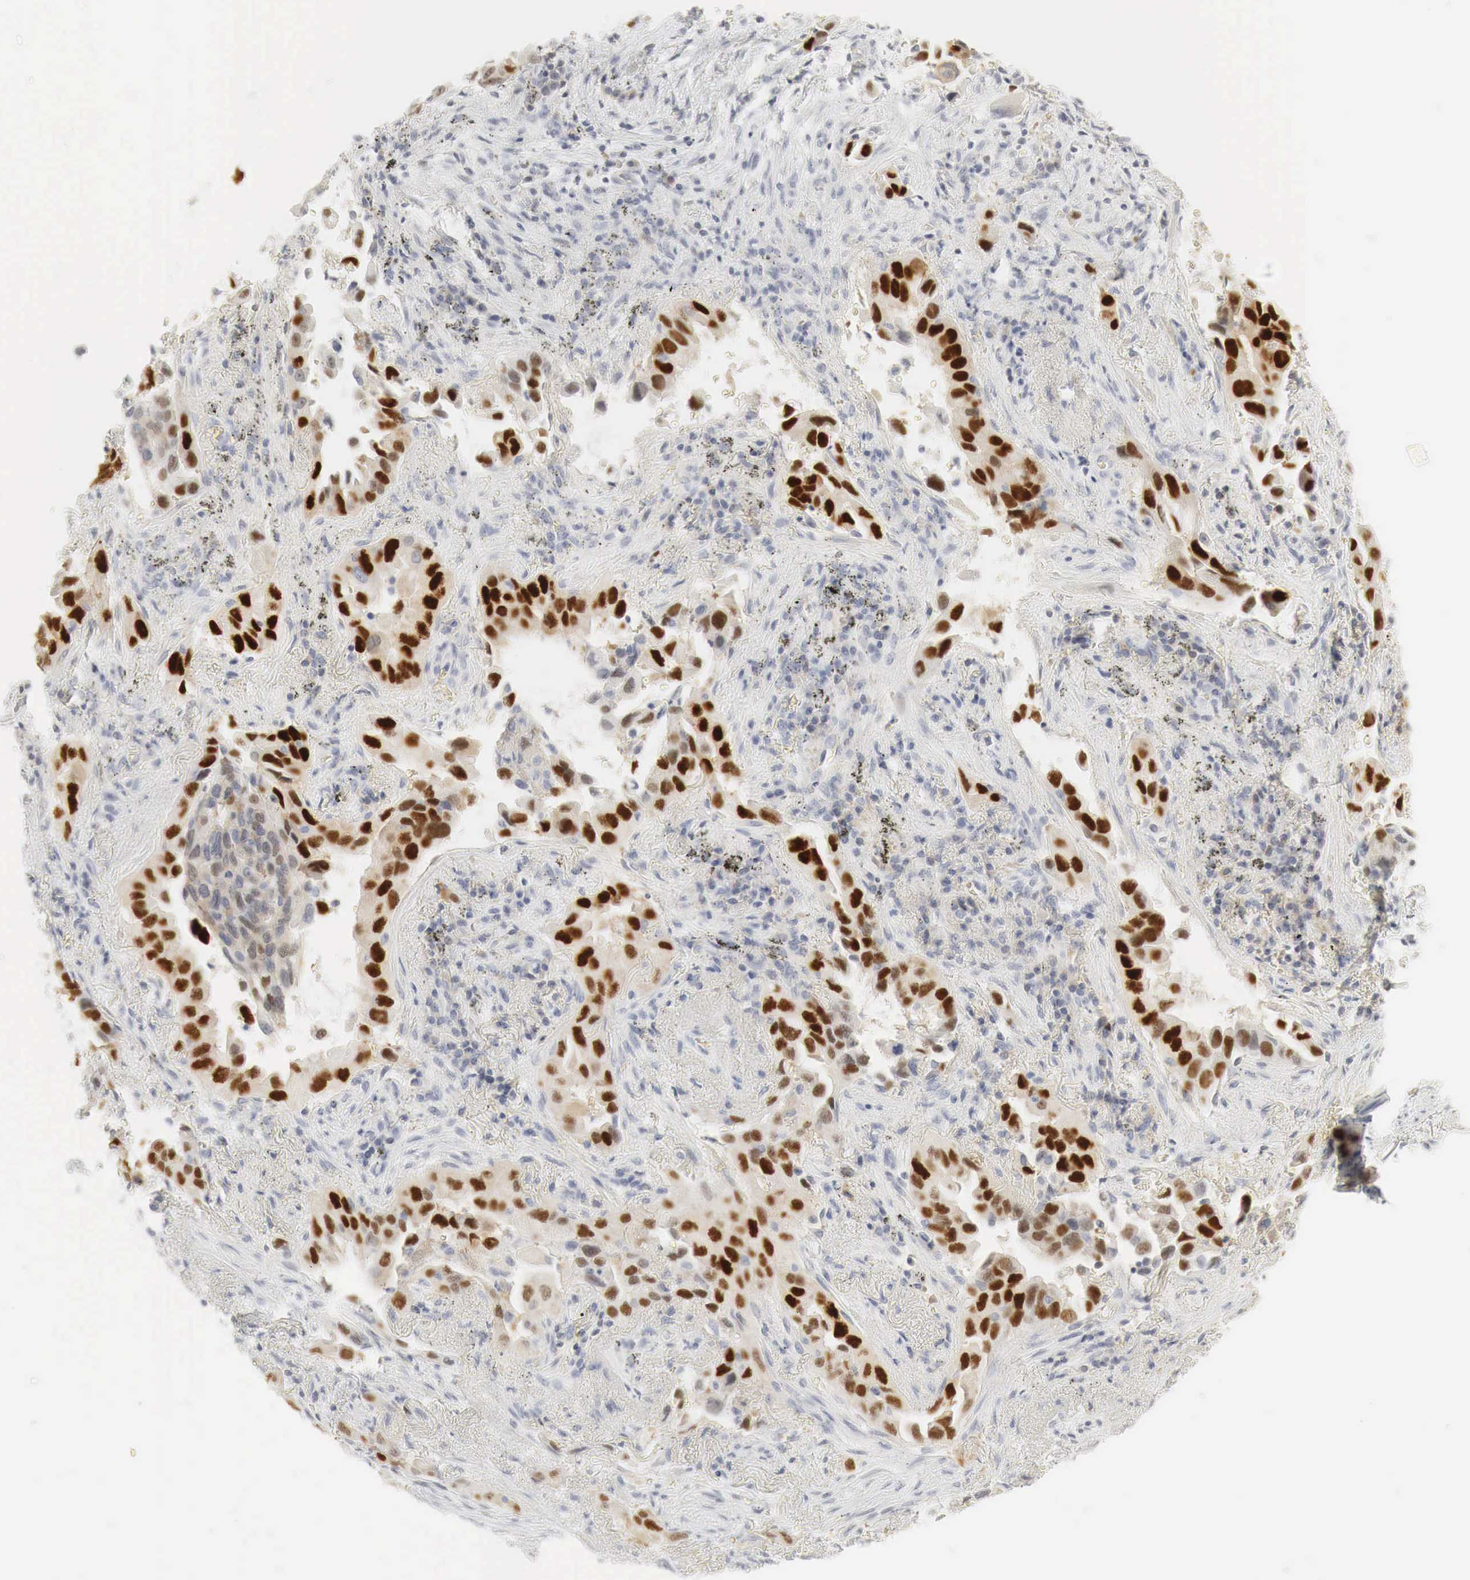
{"staining": {"intensity": "moderate", "quantity": "25%-75%", "location": "nuclear"}, "tissue": "lung cancer", "cell_type": "Tumor cells", "image_type": "cancer", "snomed": [{"axis": "morphology", "description": "Adenocarcinoma, NOS"}, {"axis": "topography", "description": "Lung"}], "caption": "Lung cancer stained with a brown dye exhibits moderate nuclear positive staining in approximately 25%-75% of tumor cells.", "gene": "TP63", "patient": {"sex": "male", "age": 68}}